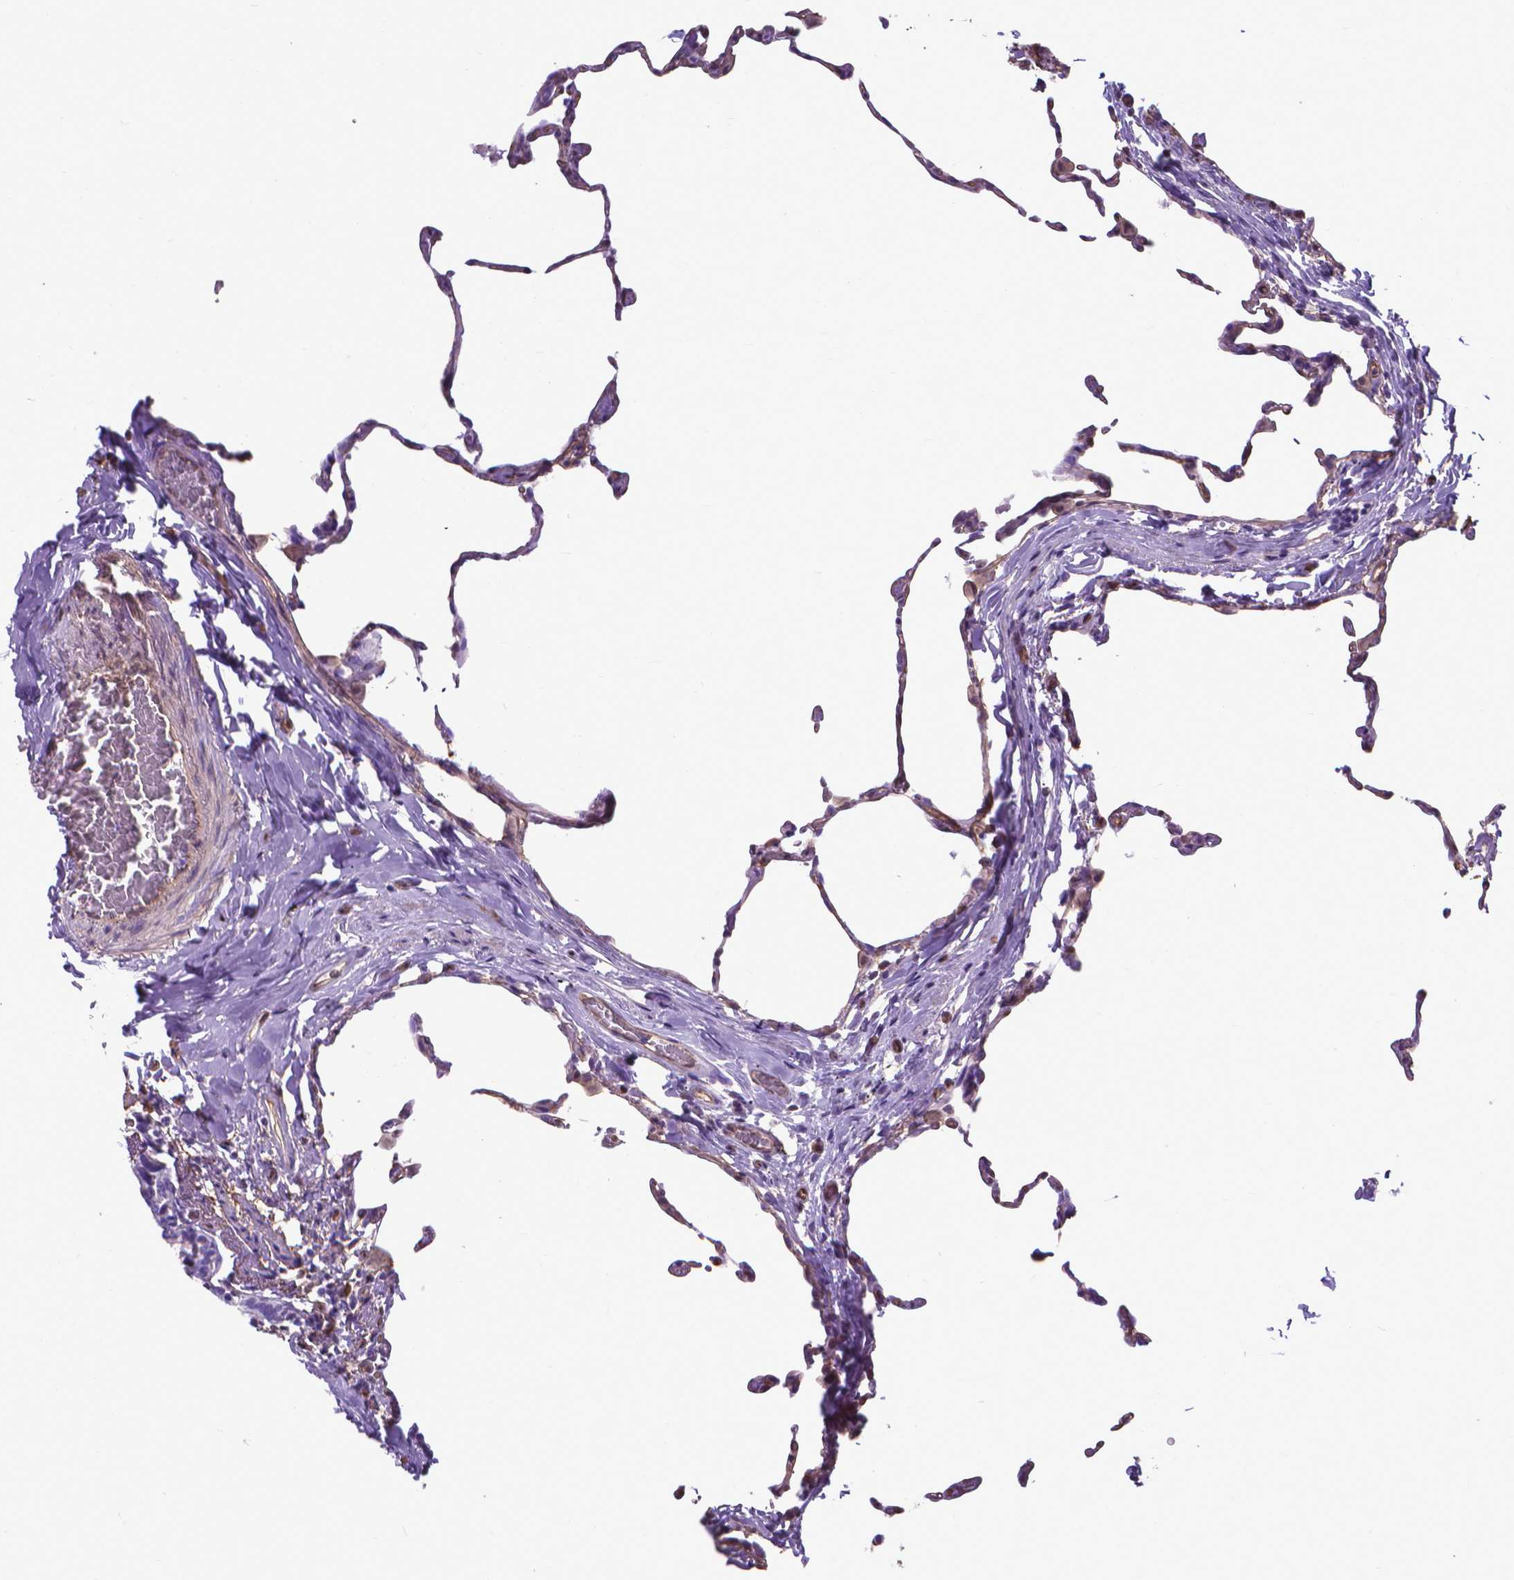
{"staining": {"intensity": "negative", "quantity": "none", "location": "none"}, "tissue": "lung", "cell_type": "Alveolar cells", "image_type": "normal", "snomed": [{"axis": "morphology", "description": "Normal tissue, NOS"}, {"axis": "topography", "description": "Lung"}], "caption": "Protein analysis of benign lung demonstrates no significant positivity in alveolar cells. (Stains: DAB (3,3'-diaminobenzidine) IHC with hematoxylin counter stain, Microscopy: brightfield microscopy at high magnification).", "gene": "CLIC4", "patient": {"sex": "female", "age": 57}}